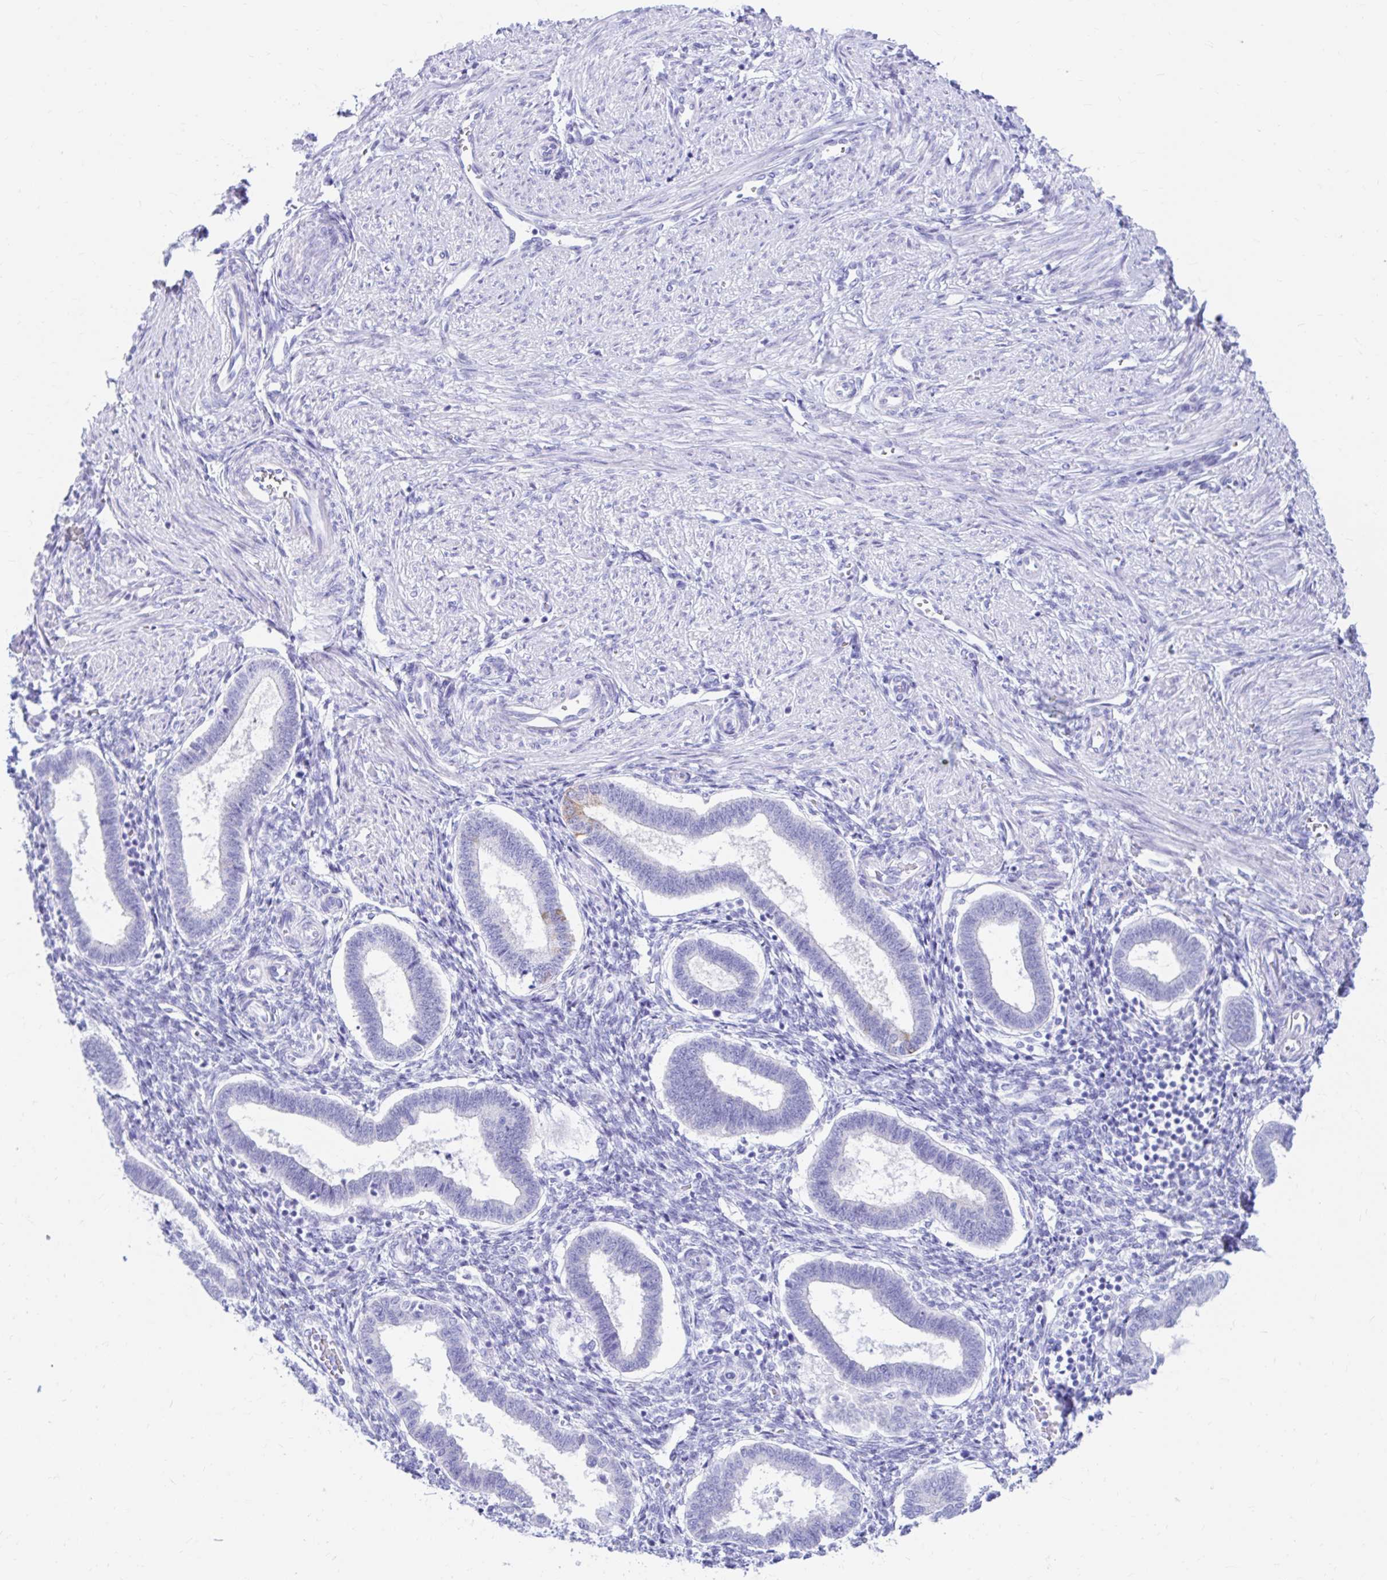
{"staining": {"intensity": "negative", "quantity": "none", "location": "none"}, "tissue": "endometrium", "cell_type": "Cells in endometrial stroma", "image_type": "normal", "snomed": [{"axis": "morphology", "description": "Normal tissue, NOS"}, {"axis": "topography", "description": "Endometrium"}], "caption": "Immunohistochemical staining of benign endometrium demonstrates no significant expression in cells in endometrial stroma. Nuclei are stained in blue.", "gene": "NSG2", "patient": {"sex": "female", "age": 24}}